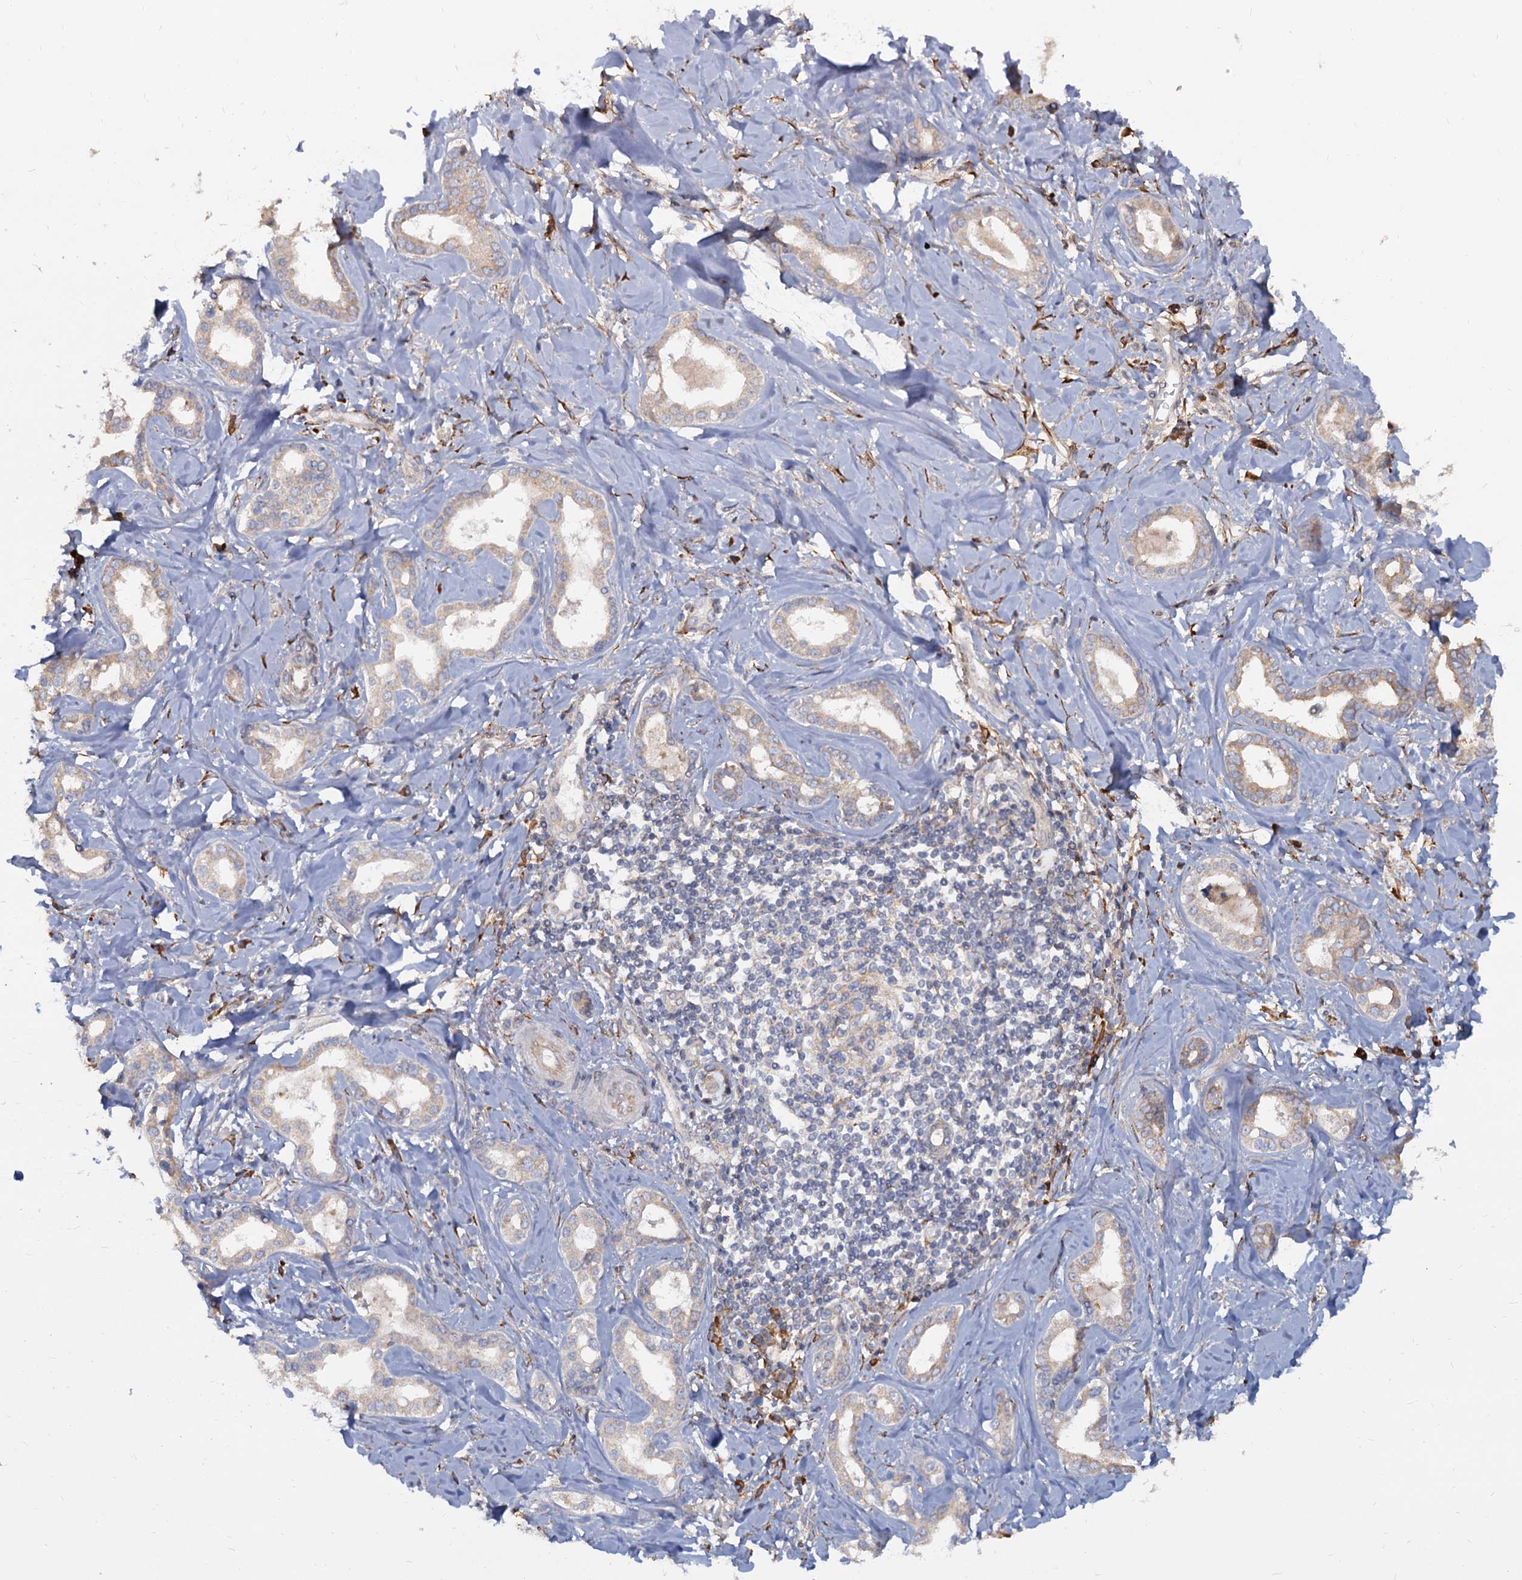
{"staining": {"intensity": "weak", "quantity": "25%-75%", "location": "cytoplasmic/membranous"}, "tissue": "liver cancer", "cell_type": "Tumor cells", "image_type": "cancer", "snomed": [{"axis": "morphology", "description": "Cholangiocarcinoma"}, {"axis": "topography", "description": "Liver"}], "caption": "Brown immunohistochemical staining in human liver cholangiocarcinoma displays weak cytoplasmic/membranous staining in approximately 25%-75% of tumor cells.", "gene": "LRRC51", "patient": {"sex": "female", "age": 77}}